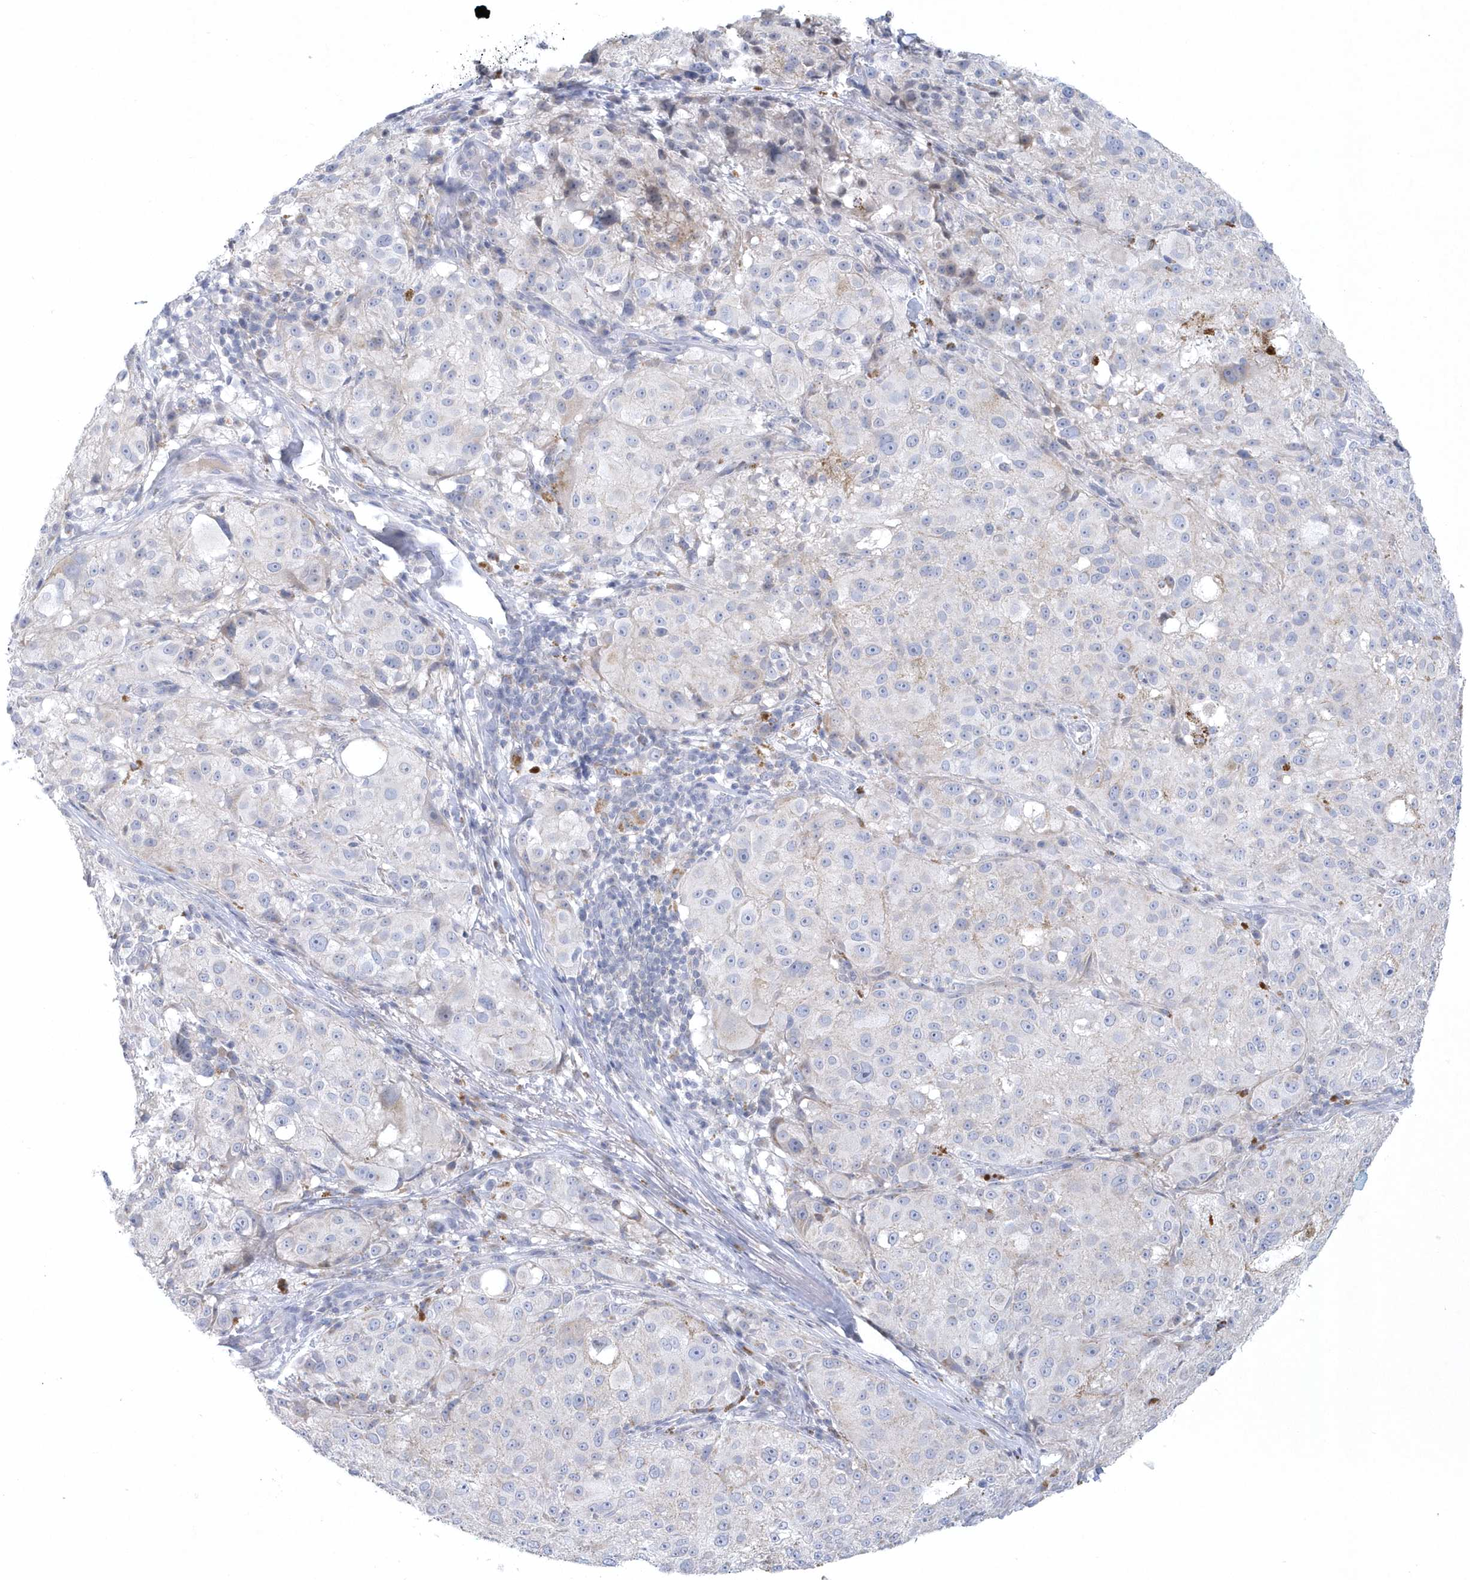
{"staining": {"intensity": "negative", "quantity": "none", "location": "none"}, "tissue": "melanoma", "cell_type": "Tumor cells", "image_type": "cancer", "snomed": [{"axis": "morphology", "description": "Necrosis, NOS"}, {"axis": "morphology", "description": "Malignant melanoma, NOS"}, {"axis": "topography", "description": "Skin"}], "caption": "Image shows no protein positivity in tumor cells of malignant melanoma tissue.", "gene": "NIPAL1", "patient": {"sex": "female", "age": 87}}